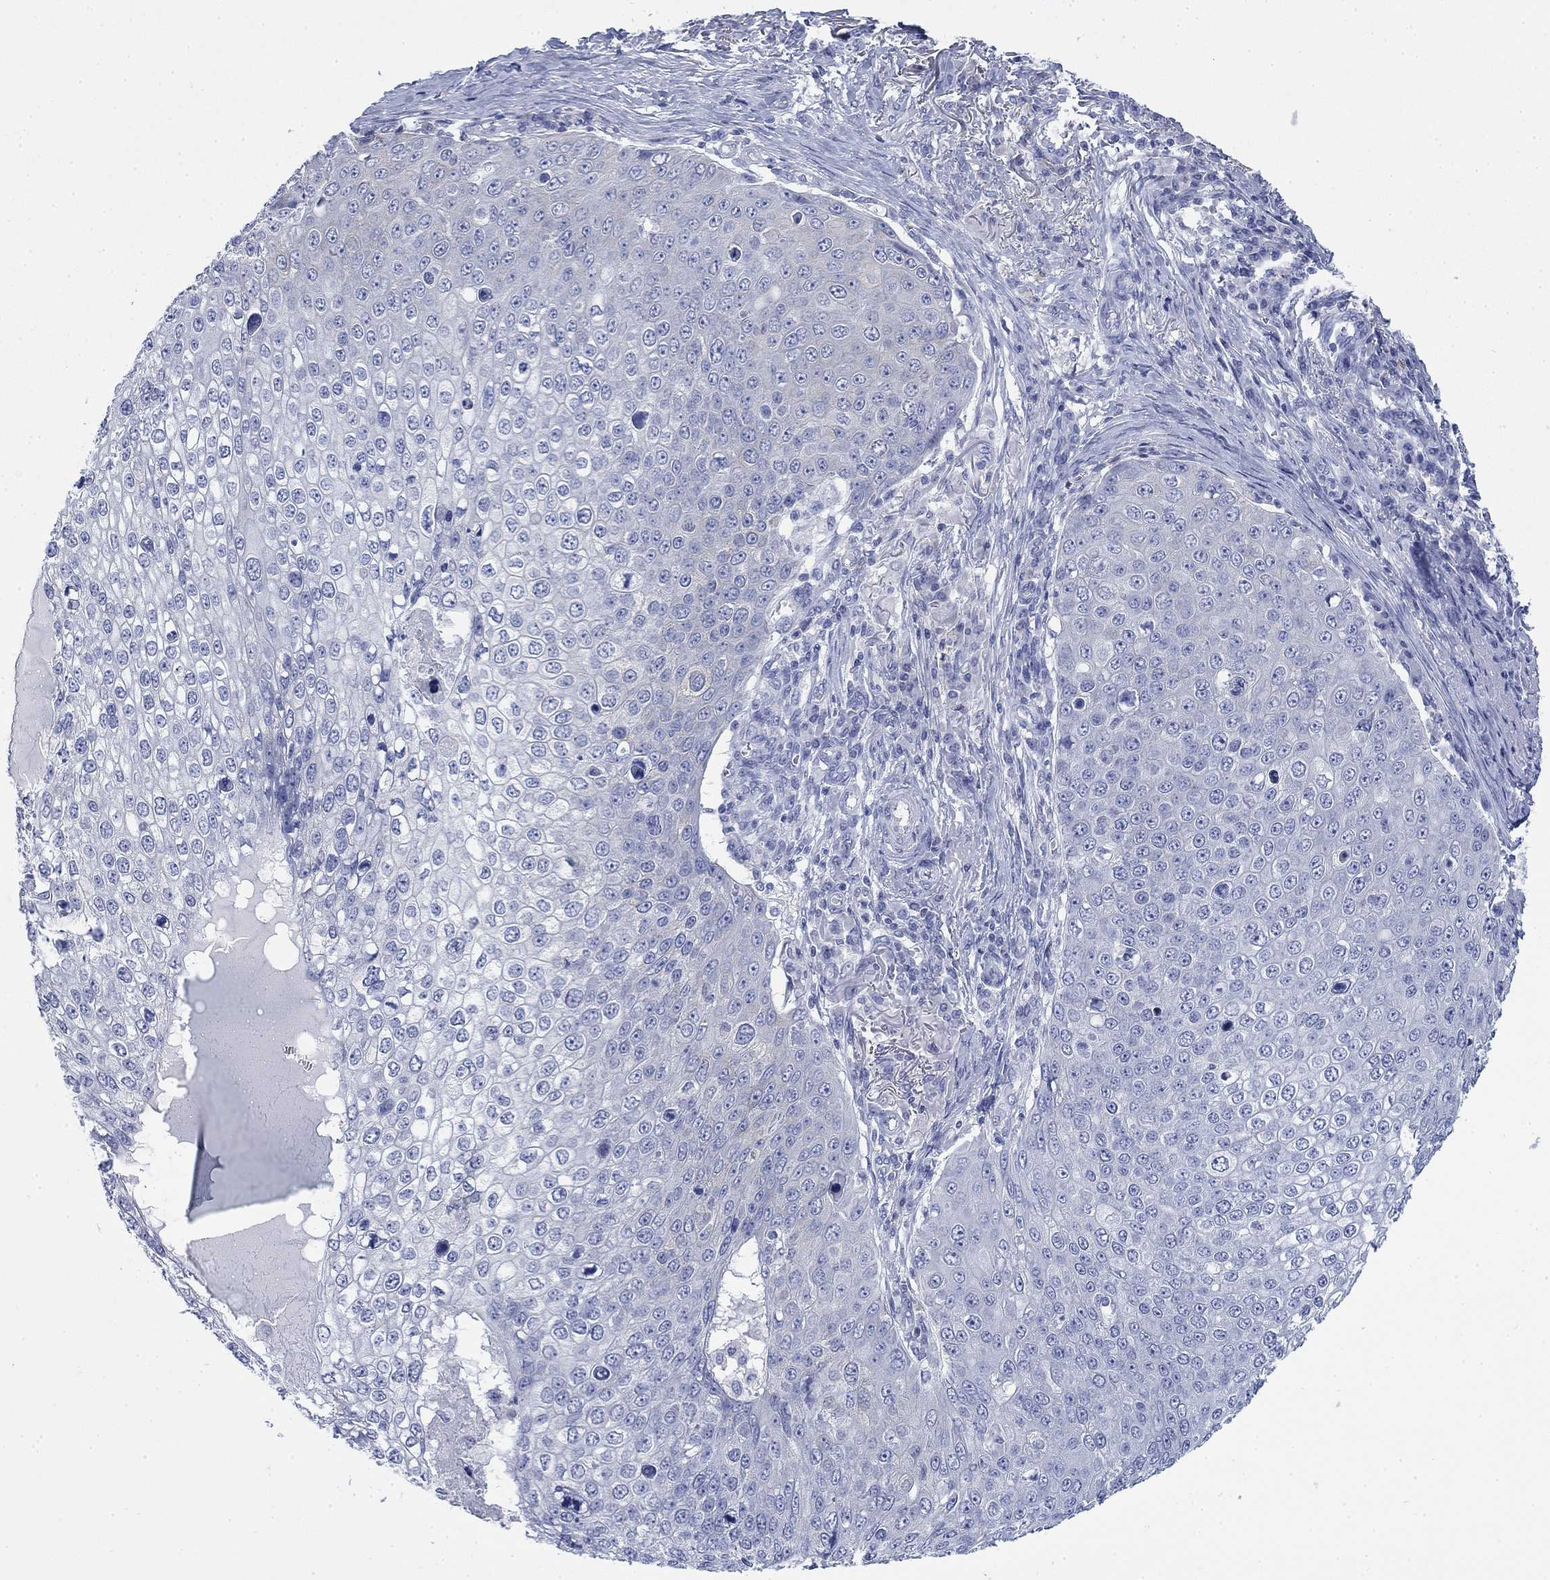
{"staining": {"intensity": "negative", "quantity": "none", "location": "none"}, "tissue": "skin cancer", "cell_type": "Tumor cells", "image_type": "cancer", "snomed": [{"axis": "morphology", "description": "Squamous cell carcinoma, NOS"}, {"axis": "topography", "description": "Skin"}], "caption": "Squamous cell carcinoma (skin) stained for a protein using immunohistochemistry demonstrates no positivity tumor cells.", "gene": "IGF2BP3", "patient": {"sex": "male", "age": 71}}